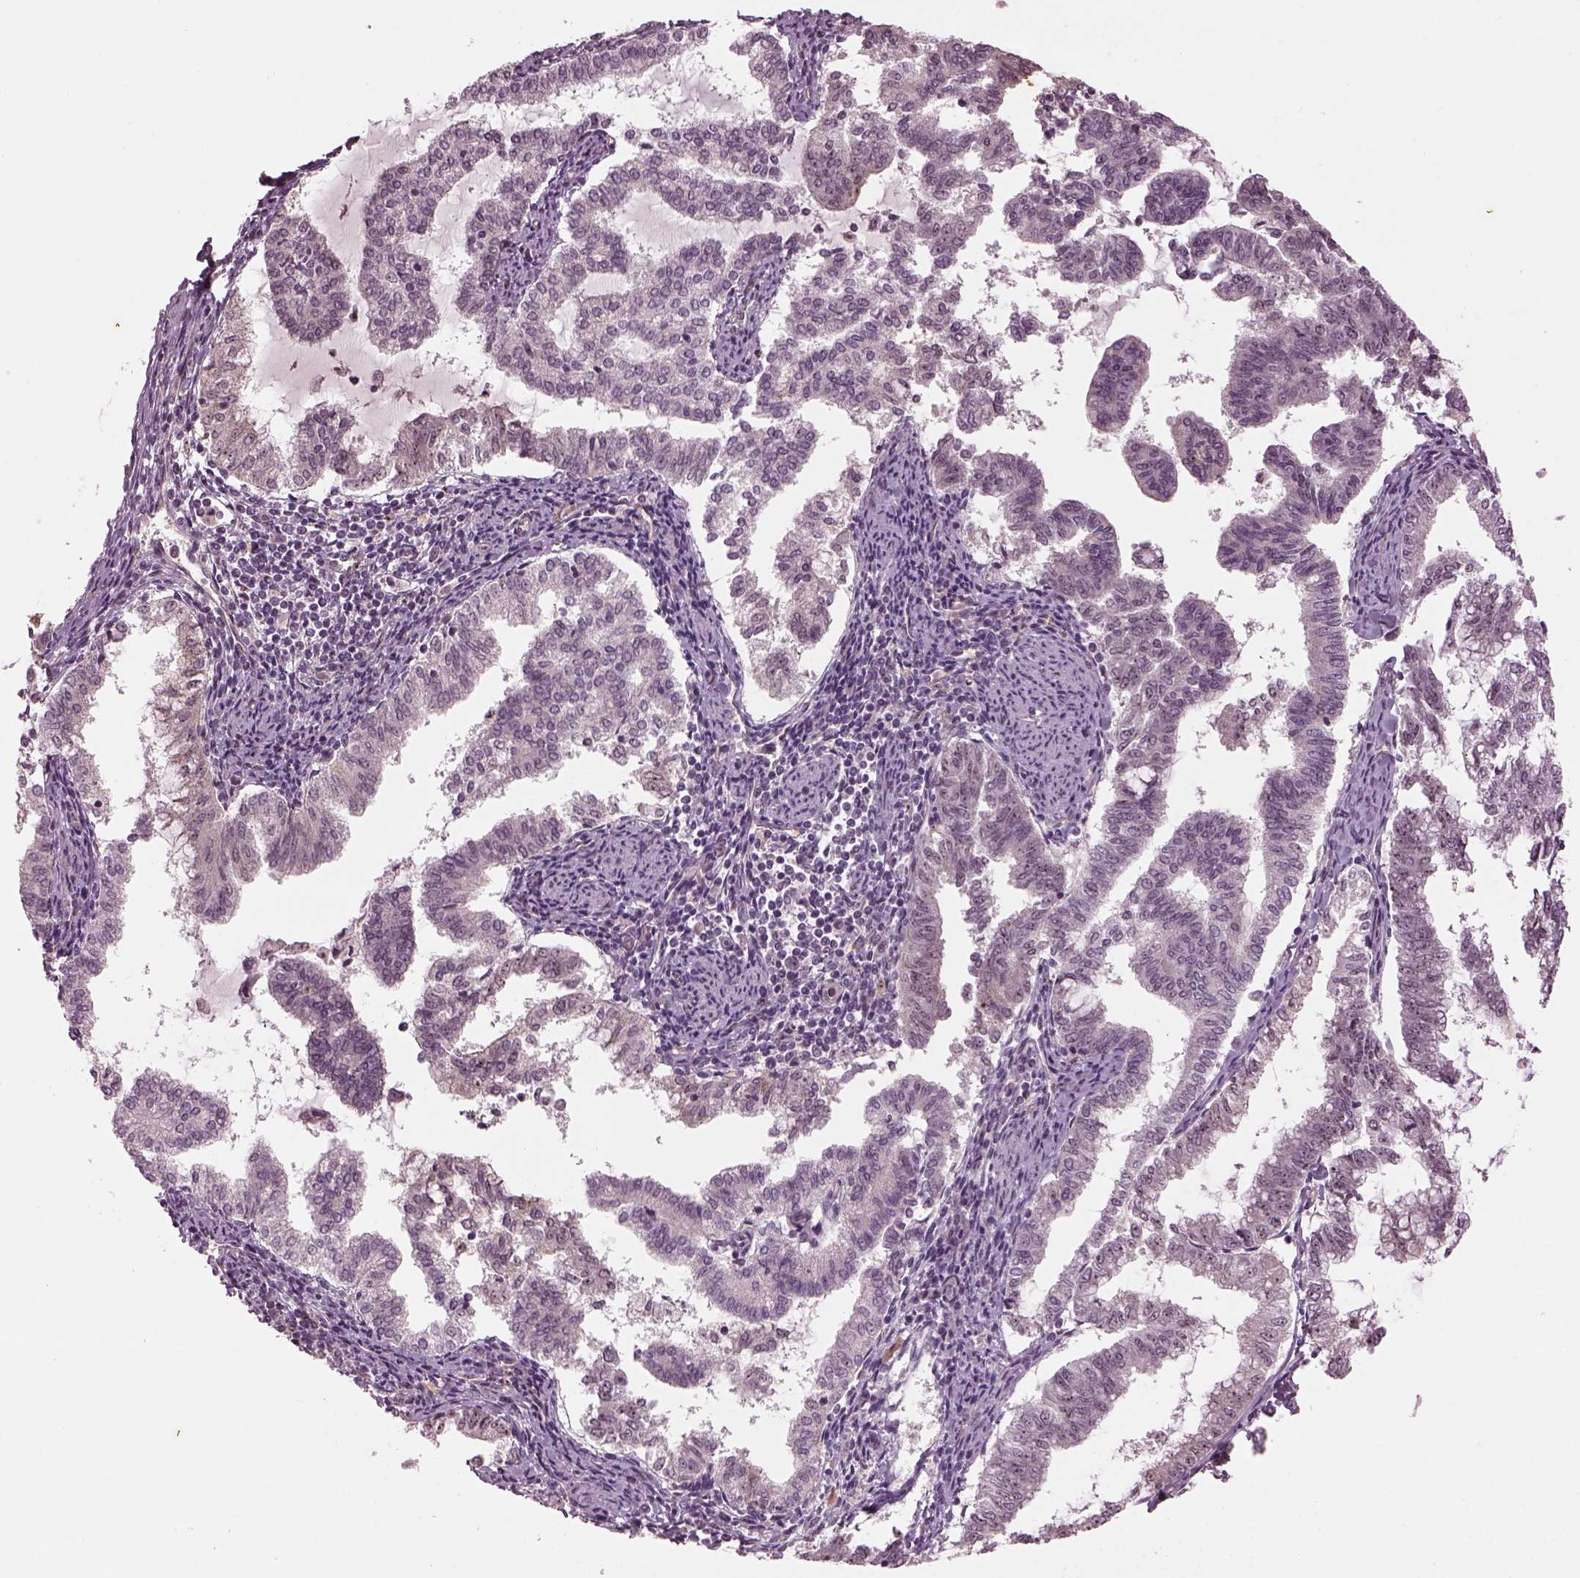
{"staining": {"intensity": "weak", "quantity": "<25%", "location": "nuclear"}, "tissue": "endometrial cancer", "cell_type": "Tumor cells", "image_type": "cancer", "snomed": [{"axis": "morphology", "description": "Adenocarcinoma, NOS"}, {"axis": "topography", "description": "Endometrium"}], "caption": "IHC image of neoplastic tissue: human adenocarcinoma (endometrial) stained with DAB demonstrates no significant protein expression in tumor cells.", "gene": "GNRH1", "patient": {"sex": "female", "age": 79}}